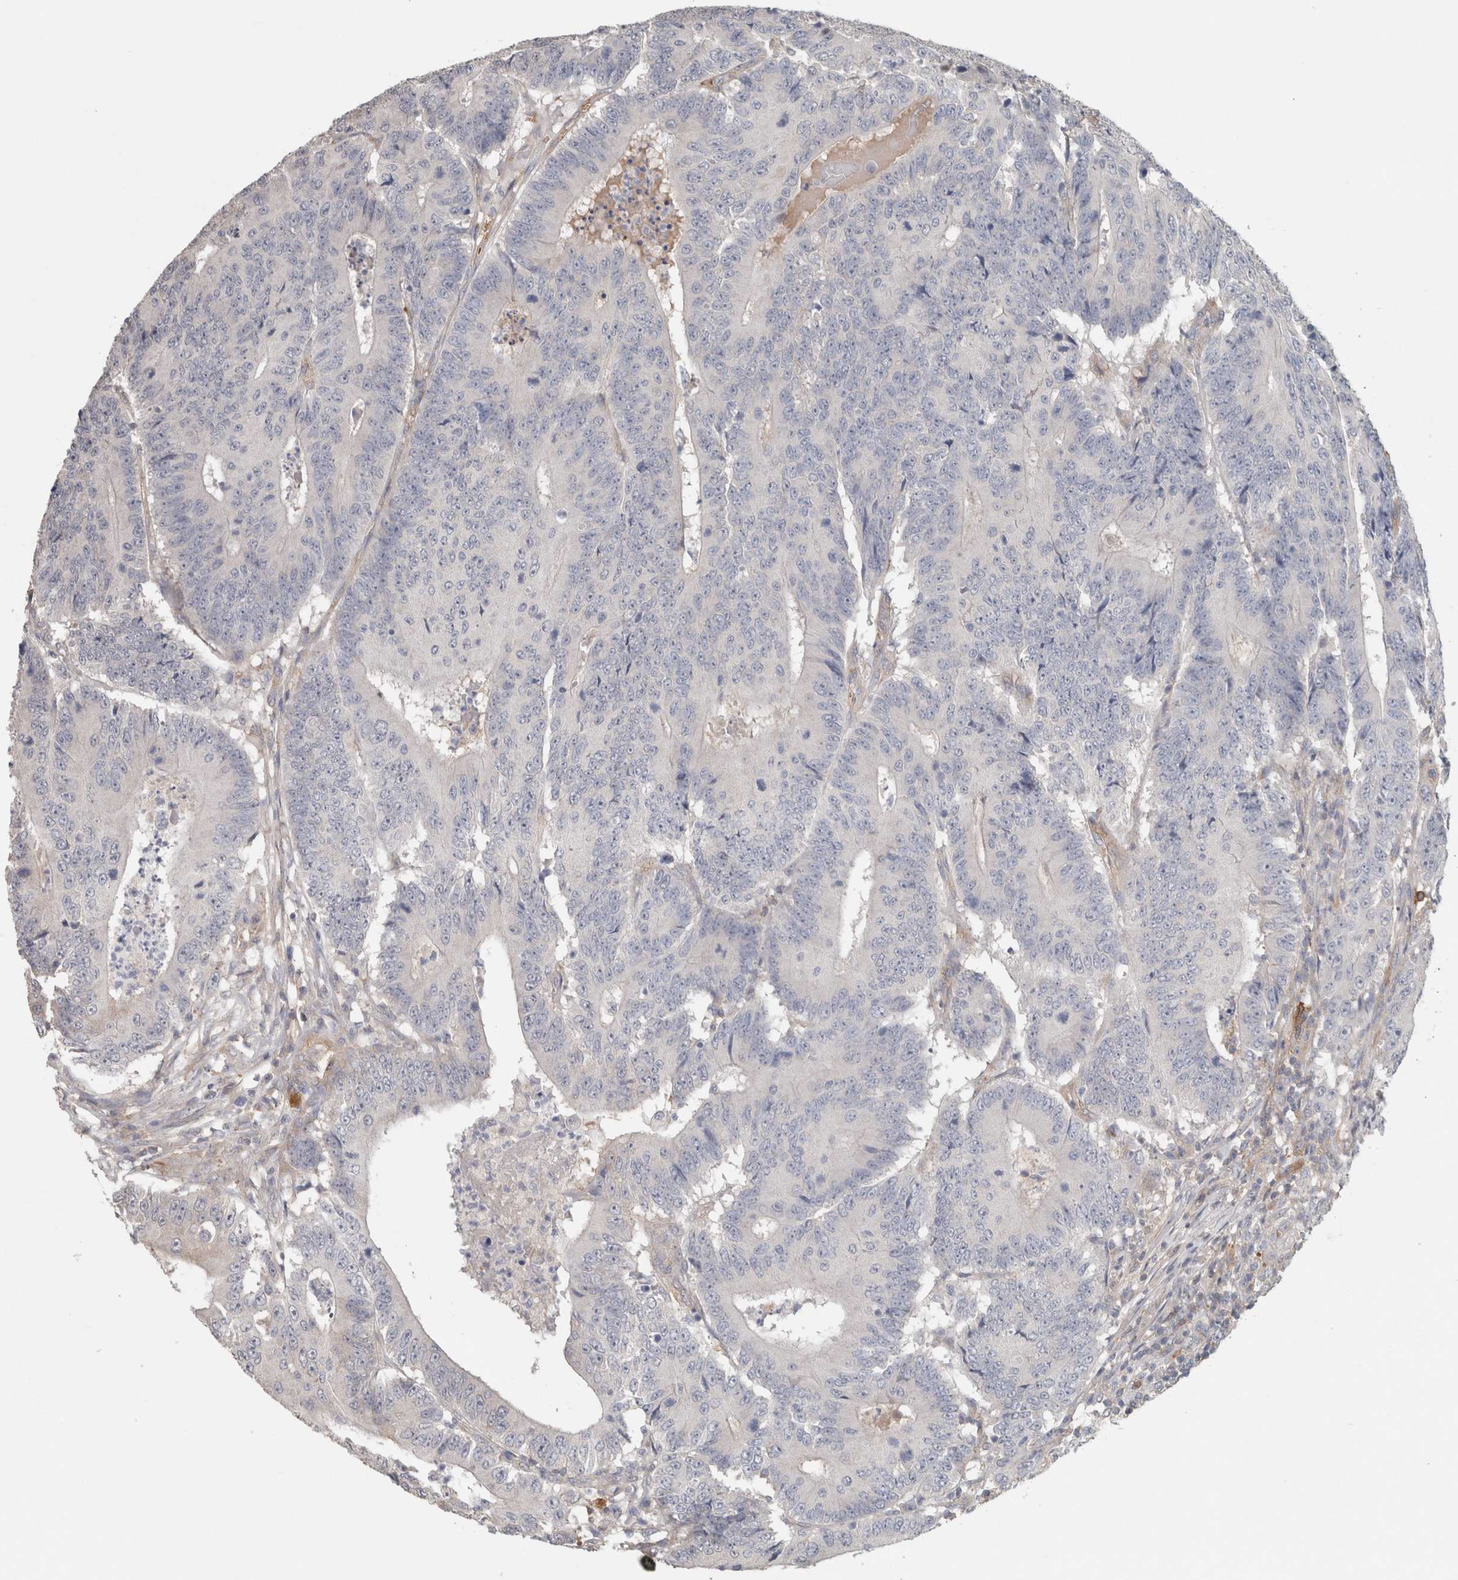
{"staining": {"intensity": "negative", "quantity": "none", "location": "none"}, "tissue": "colorectal cancer", "cell_type": "Tumor cells", "image_type": "cancer", "snomed": [{"axis": "morphology", "description": "Adenocarcinoma, NOS"}, {"axis": "topography", "description": "Colon"}], "caption": "Immunohistochemistry micrograph of neoplastic tissue: human adenocarcinoma (colorectal) stained with DAB exhibits no significant protein expression in tumor cells.", "gene": "RASAL2", "patient": {"sex": "male", "age": 83}}